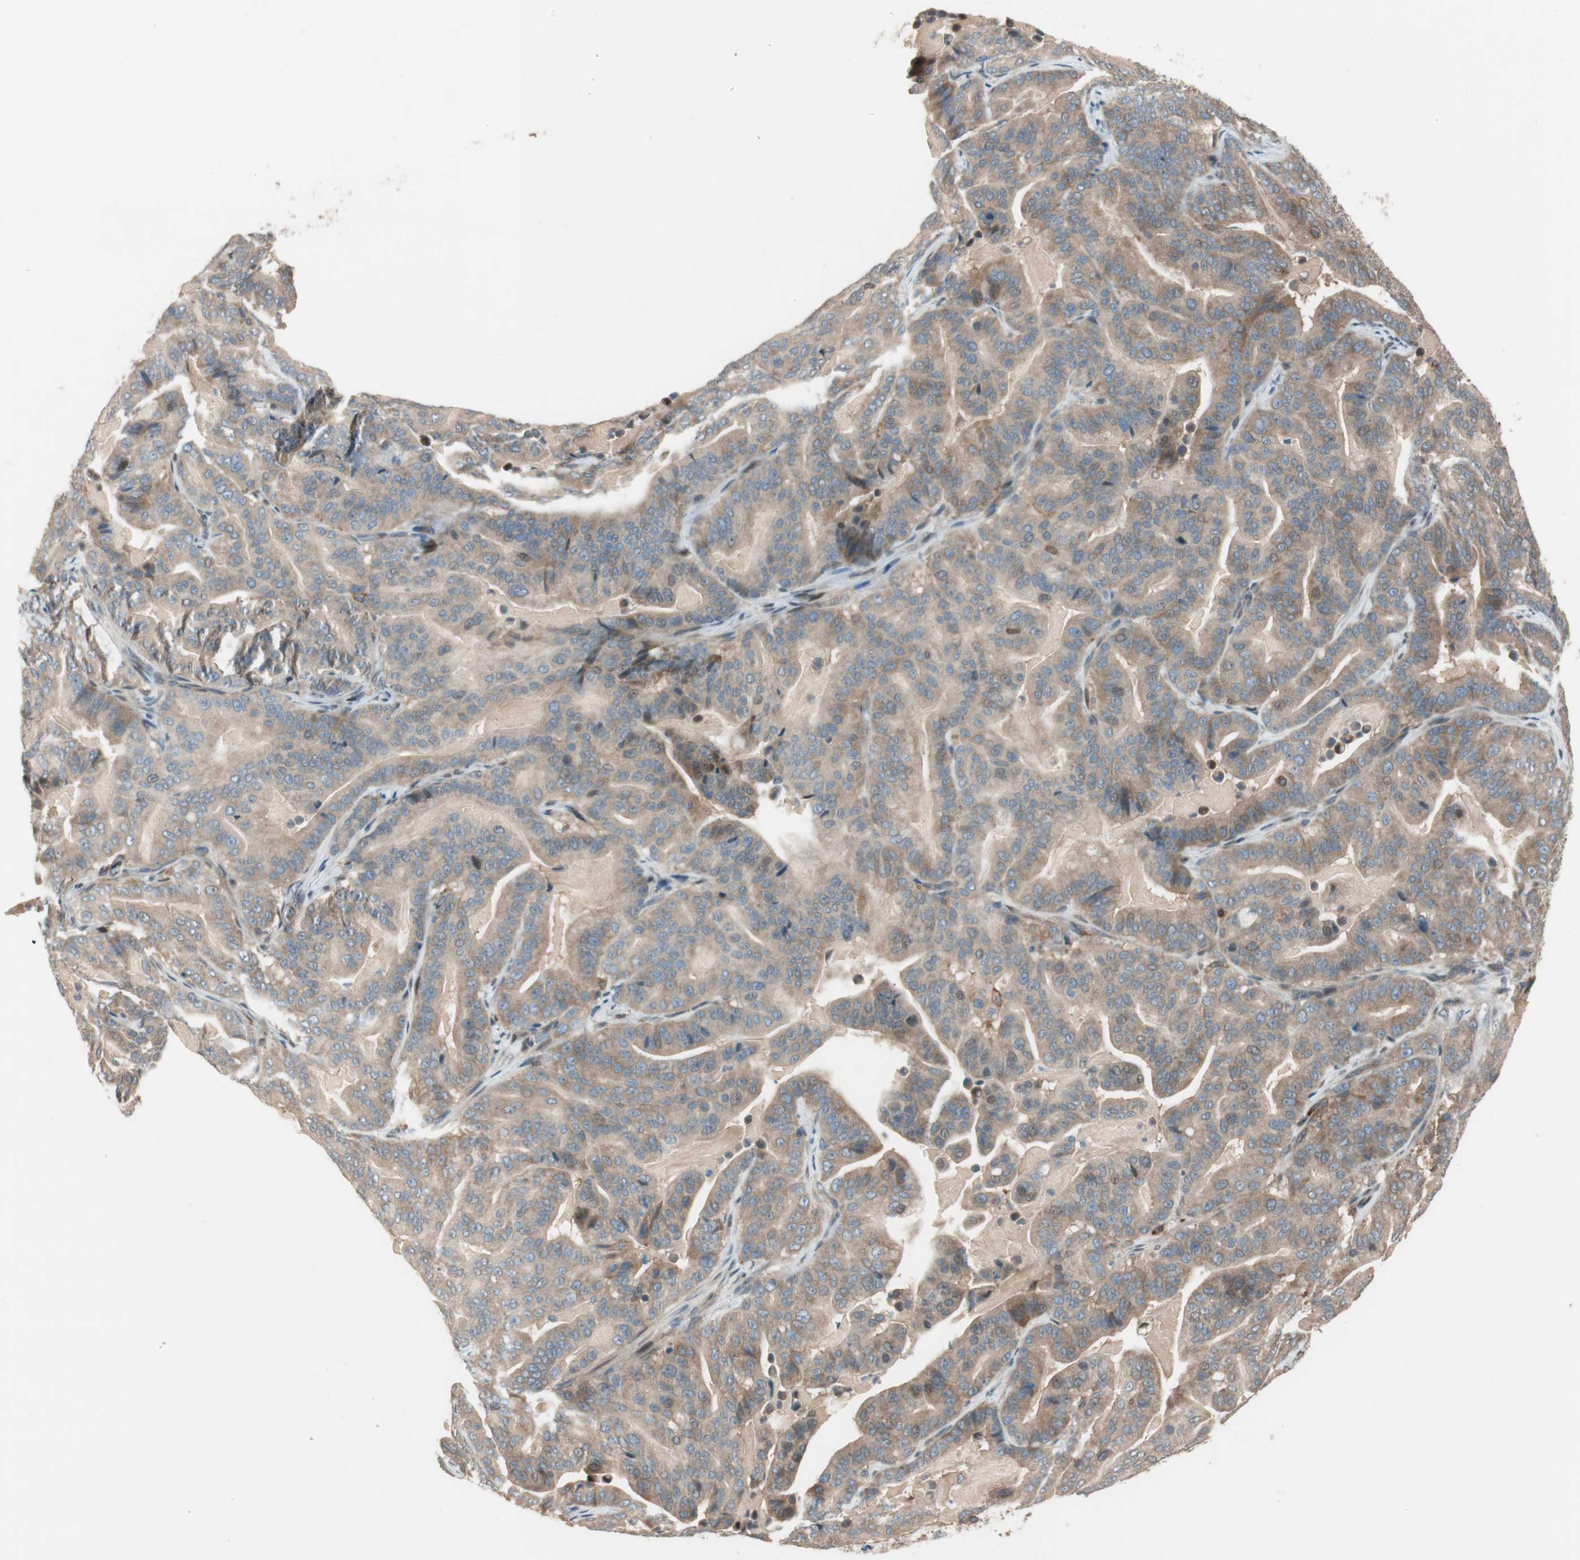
{"staining": {"intensity": "moderate", "quantity": ">75%", "location": "cytoplasmic/membranous"}, "tissue": "pancreatic cancer", "cell_type": "Tumor cells", "image_type": "cancer", "snomed": [{"axis": "morphology", "description": "Adenocarcinoma, NOS"}, {"axis": "topography", "description": "Pancreas"}], "caption": "Immunohistochemical staining of human adenocarcinoma (pancreatic) demonstrates moderate cytoplasmic/membranous protein positivity in about >75% of tumor cells.", "gene": "BIN1", "patient": {"sex": "male", "age": 63}}